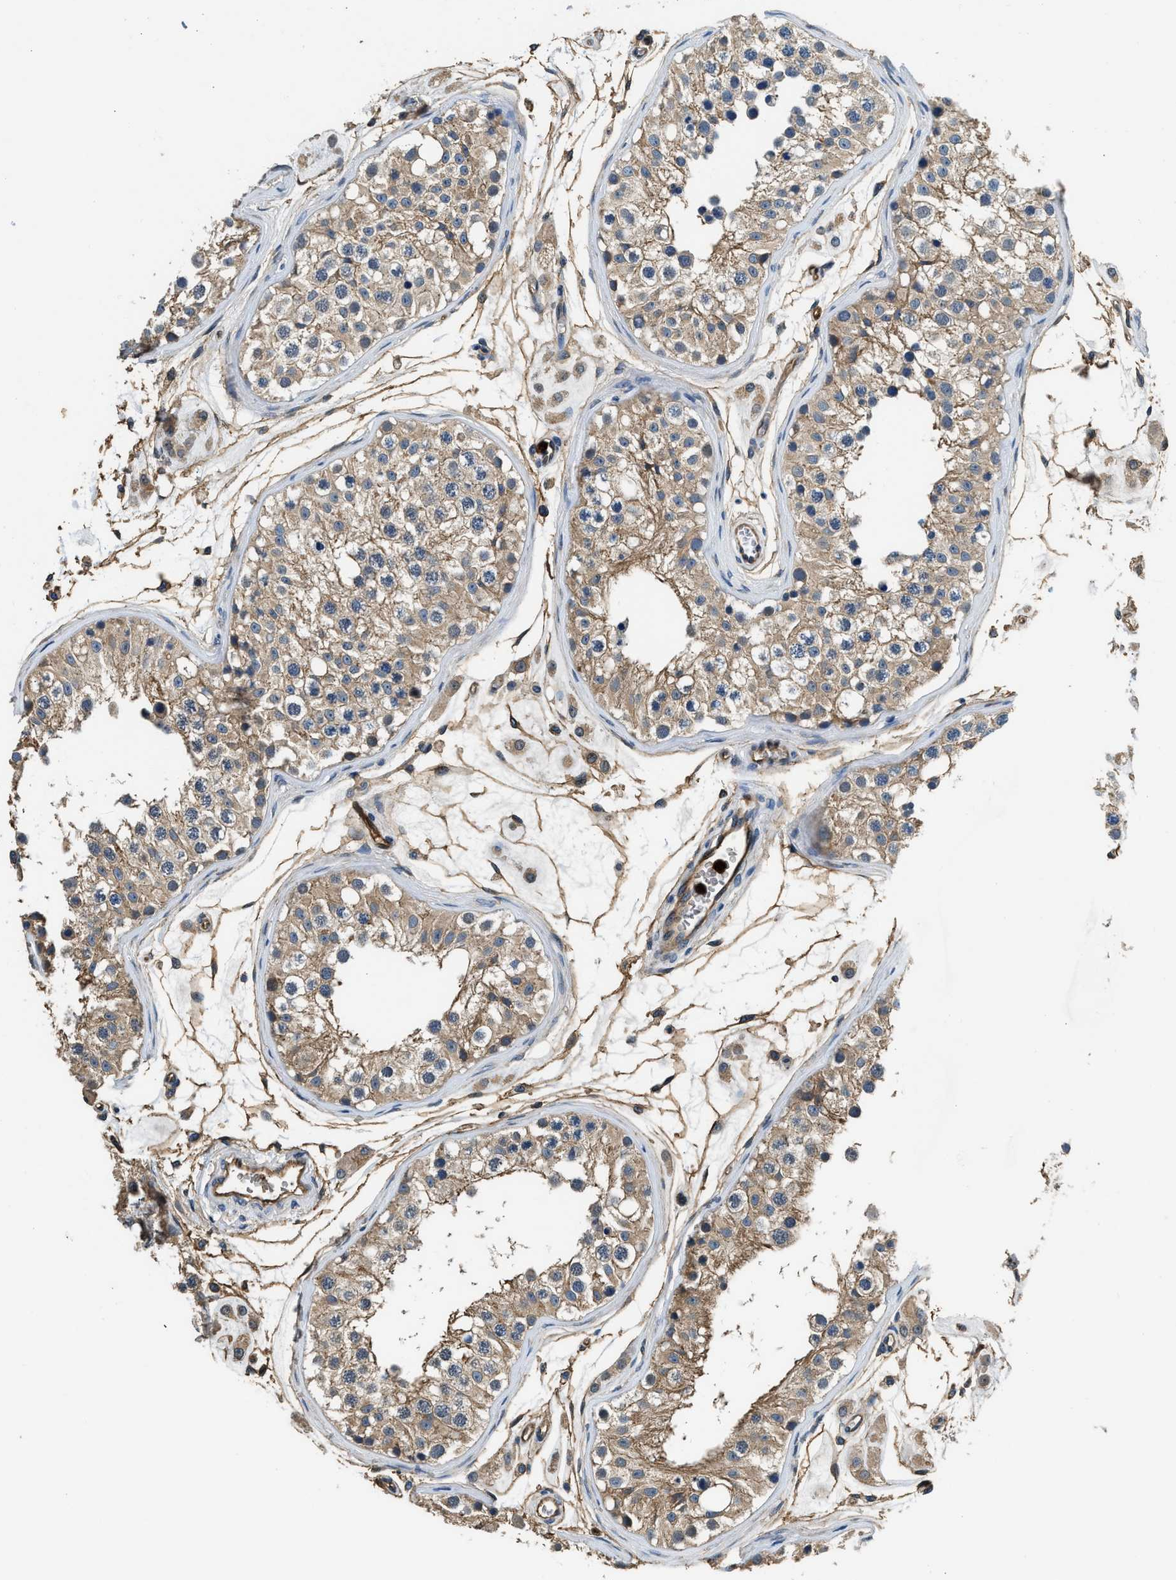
{"staining": {"intensity": "weak", "quantity": "25%-75%", "location": "cytoplasmic/membranous"}, "tissue": "testis", "cell_type": "Cells in seminiferous ducts", "image_type": "normal", "snomed": [{"axis": "morphology", "description": "Normal tissue, NOS"}, {"axis": "morphology", "description": "Adenocarcinoma, metastatic, NOS"}, {"axis": "topography", "description": "Testis"}], "caption": "Cells in seminiferous ducts reveal low levels of weak cytoplasmic/membranous expression in about 25%-75% of cells in unremarkable testis.", "gene": "ANXA3", "patient": {"sex": "male", "age": 26}}